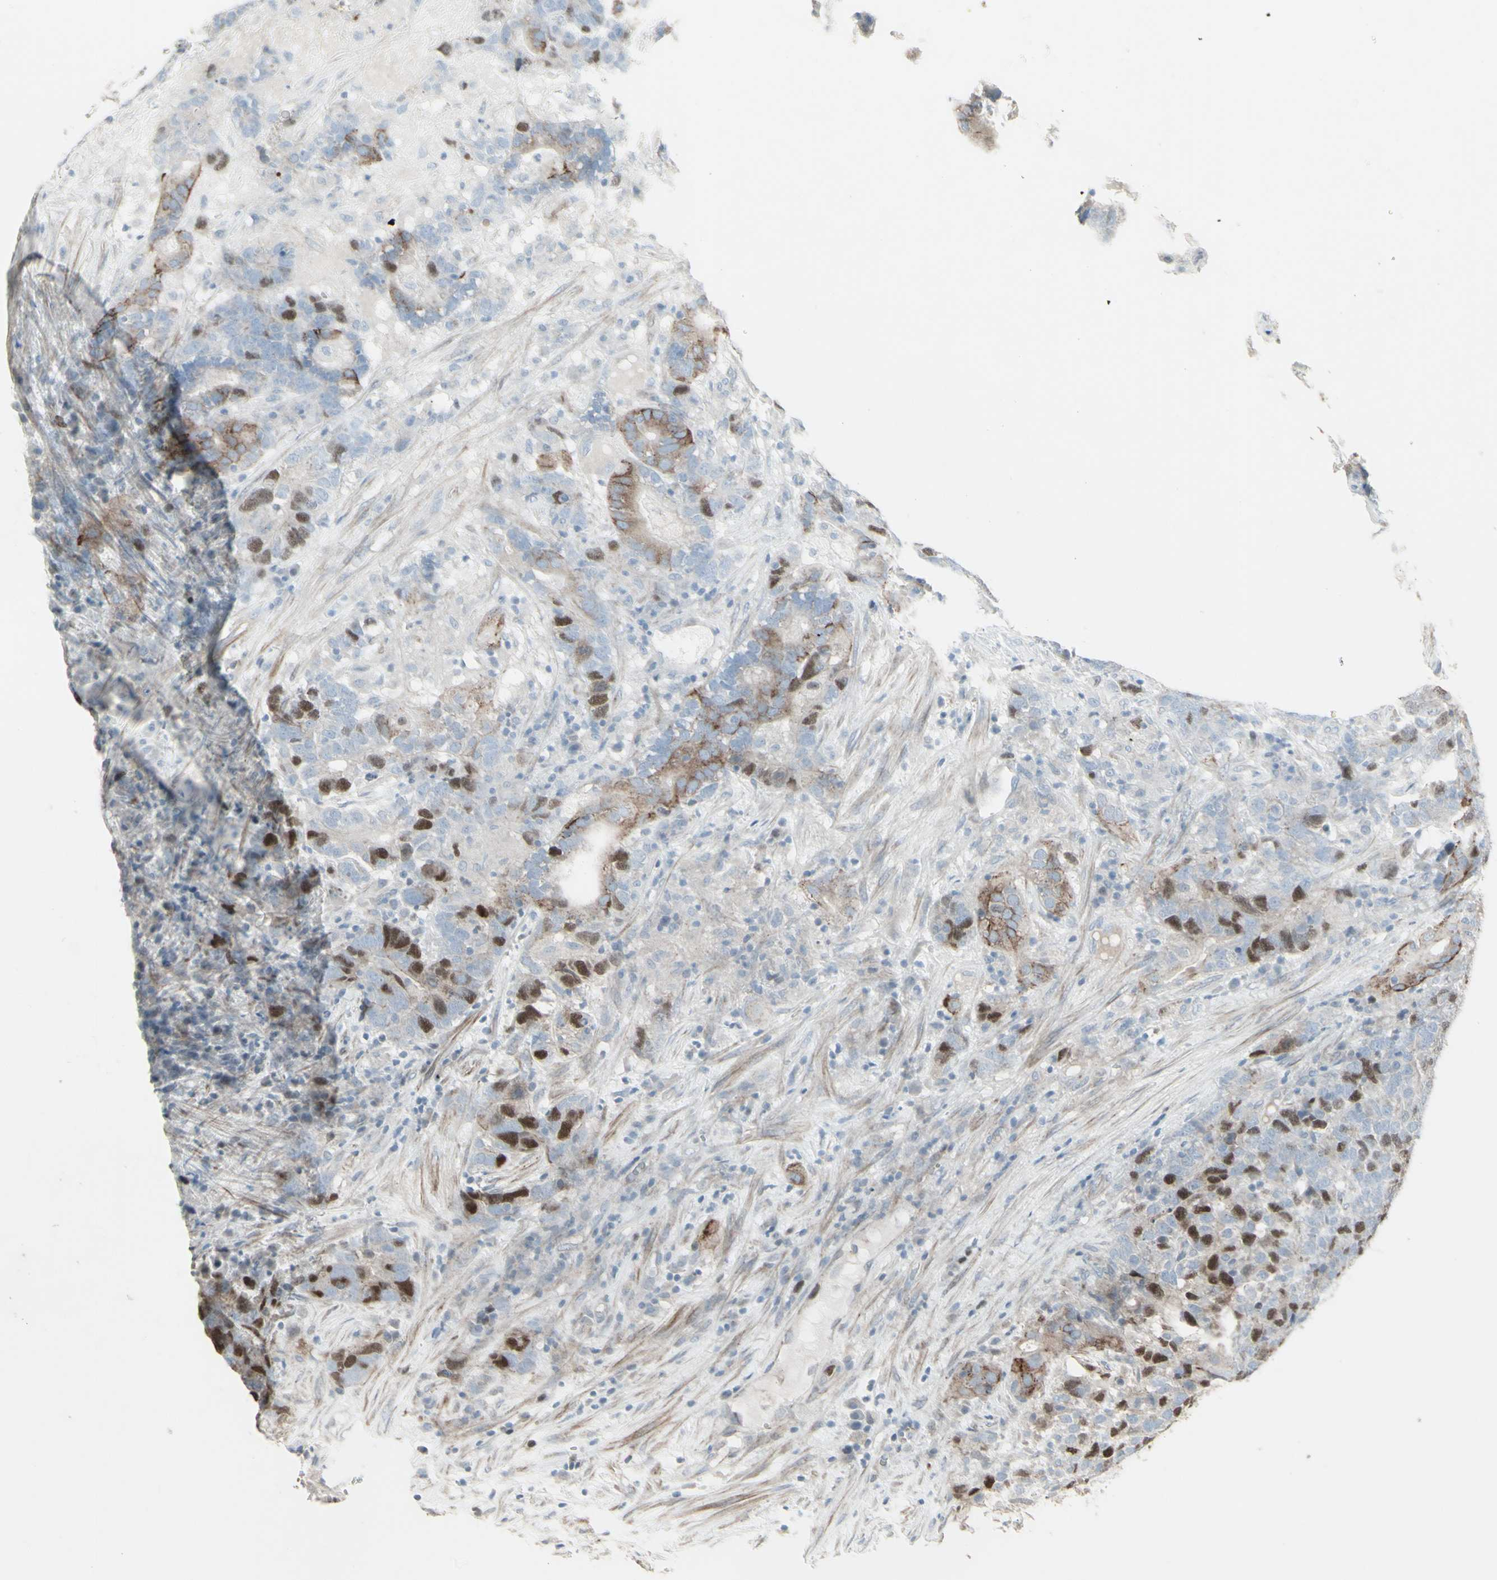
{"staining": {"intensity": "moderate", "quantity": "25%-75%", "location": "nuclear"}, "tissue": "testis cancer", "cell_type": "Tumor cells", "image_type": "cancer", "snomed": [{"axis": "morphology", "description": "Carcinoma, Embryonal, NOS"}, {"axis": "topography", "description": "Testis"}], "caption": "The photomicrograph exhibits a brown stain indicating the presence of a protein in the nuclear of tumor cells in embryonal carcinoma (testis). (DAB (3,3'-diaminobenzidine) = brown stain, brightfield microscopy at high magnification).", "gene": "GMNN", "patient": {"sex": "male", "age": 26}}